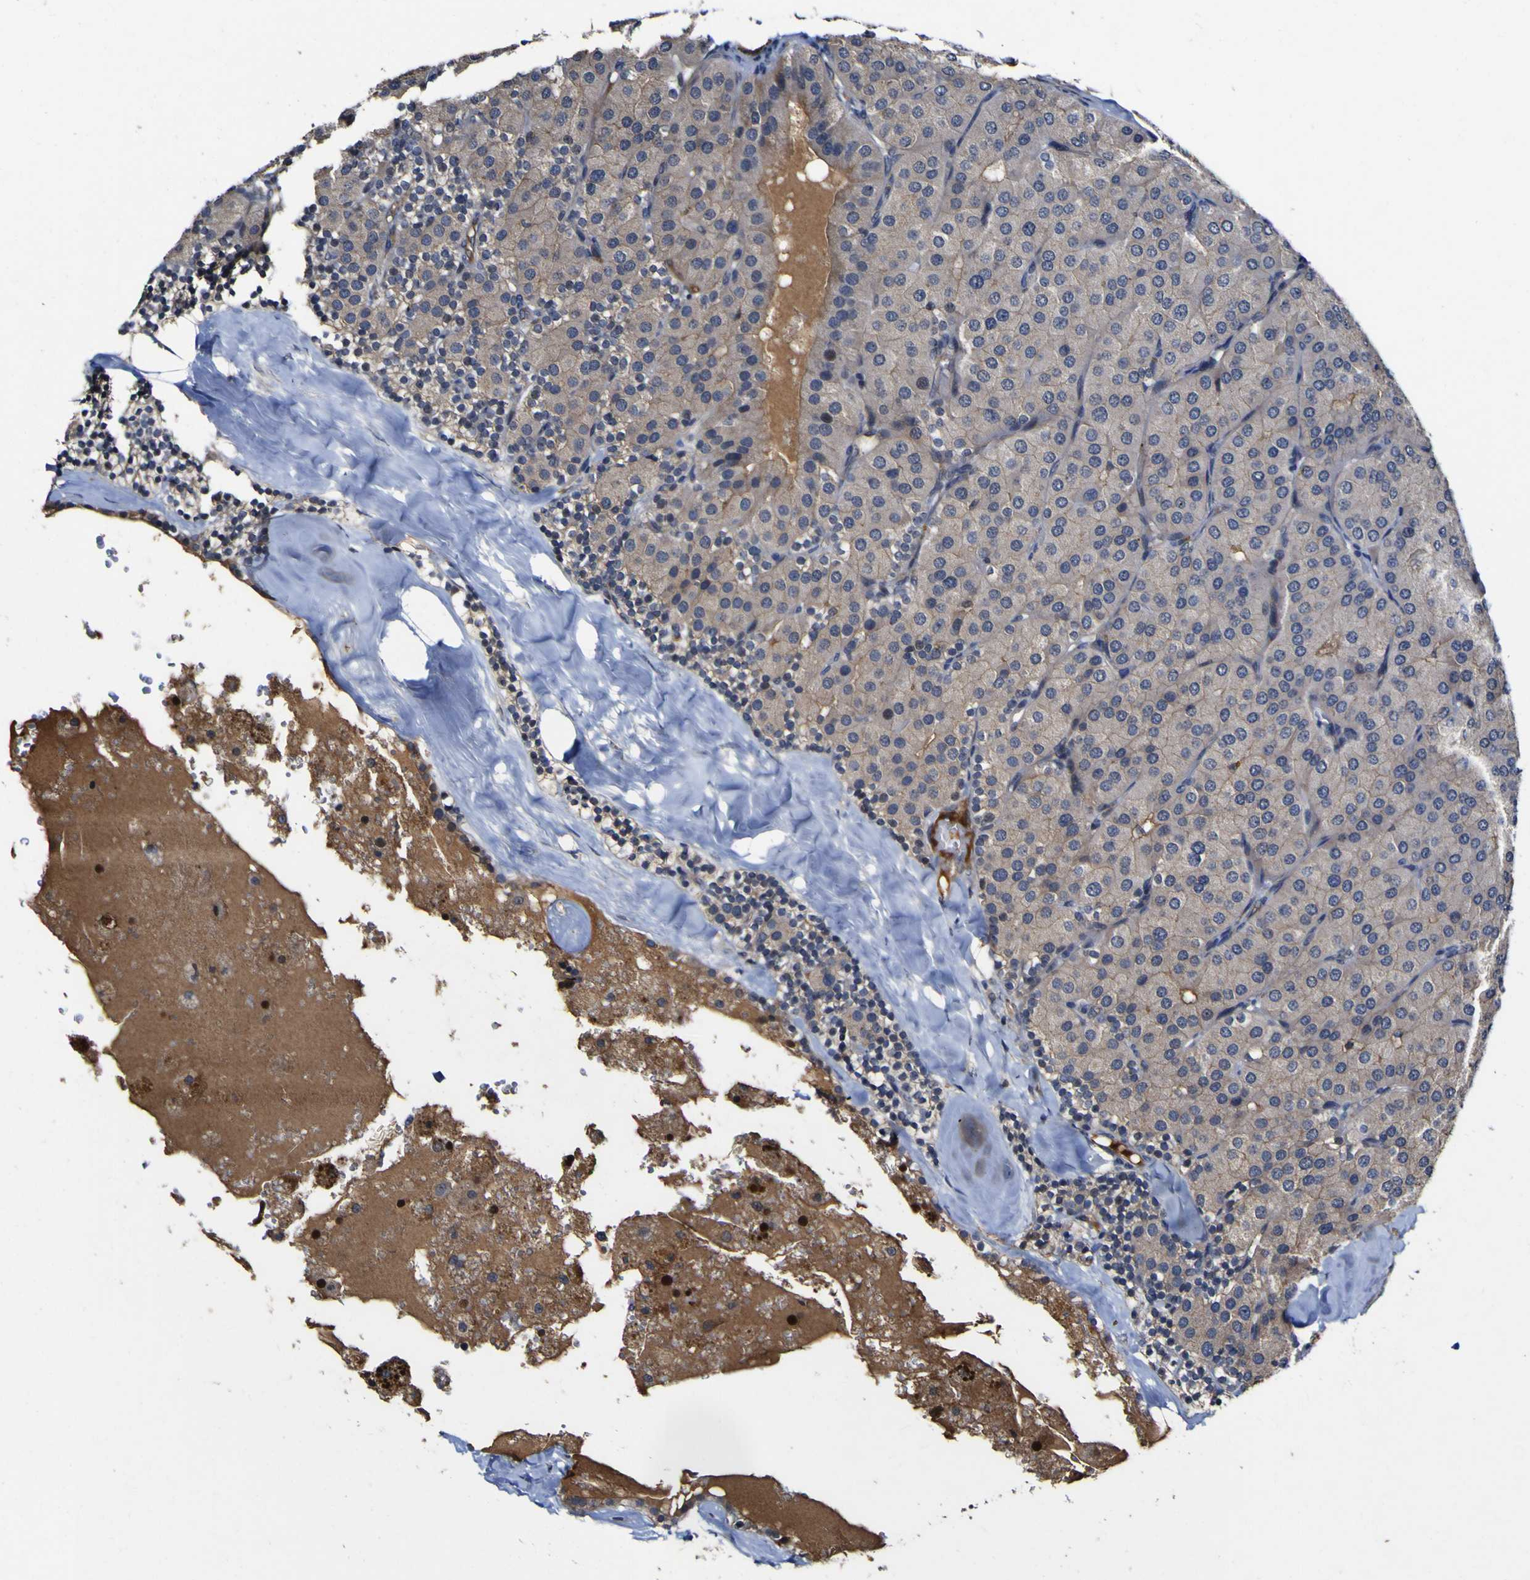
{"staining": {"intensity": "weak", "quantity": ">75%", "location": "cytoplasmic/membranous"}, "tissue": "parathyroid gland", "cell_type": "Glandular cells", "image_type": "normal", "snomed": [{"axis": "morphology", "description": "Normal tissue, NOS"}, {"axis": "morphology", "description": "Adenoma, NOS"}, {"axis": "topography", "description": "Parathyroid gland"}], "caption": "Immunohistochemical staining of benign human parathyroid gland reveals weak cytoplasmic/membranous protein staining in approximately >75% of glandular cells. Using DAB (brown) and hematoxylin (blue) stains, captured at high magnification using brightfield microscopy.", "gene": "CCL2", "patient": {"sex": "female", "age": 86}}